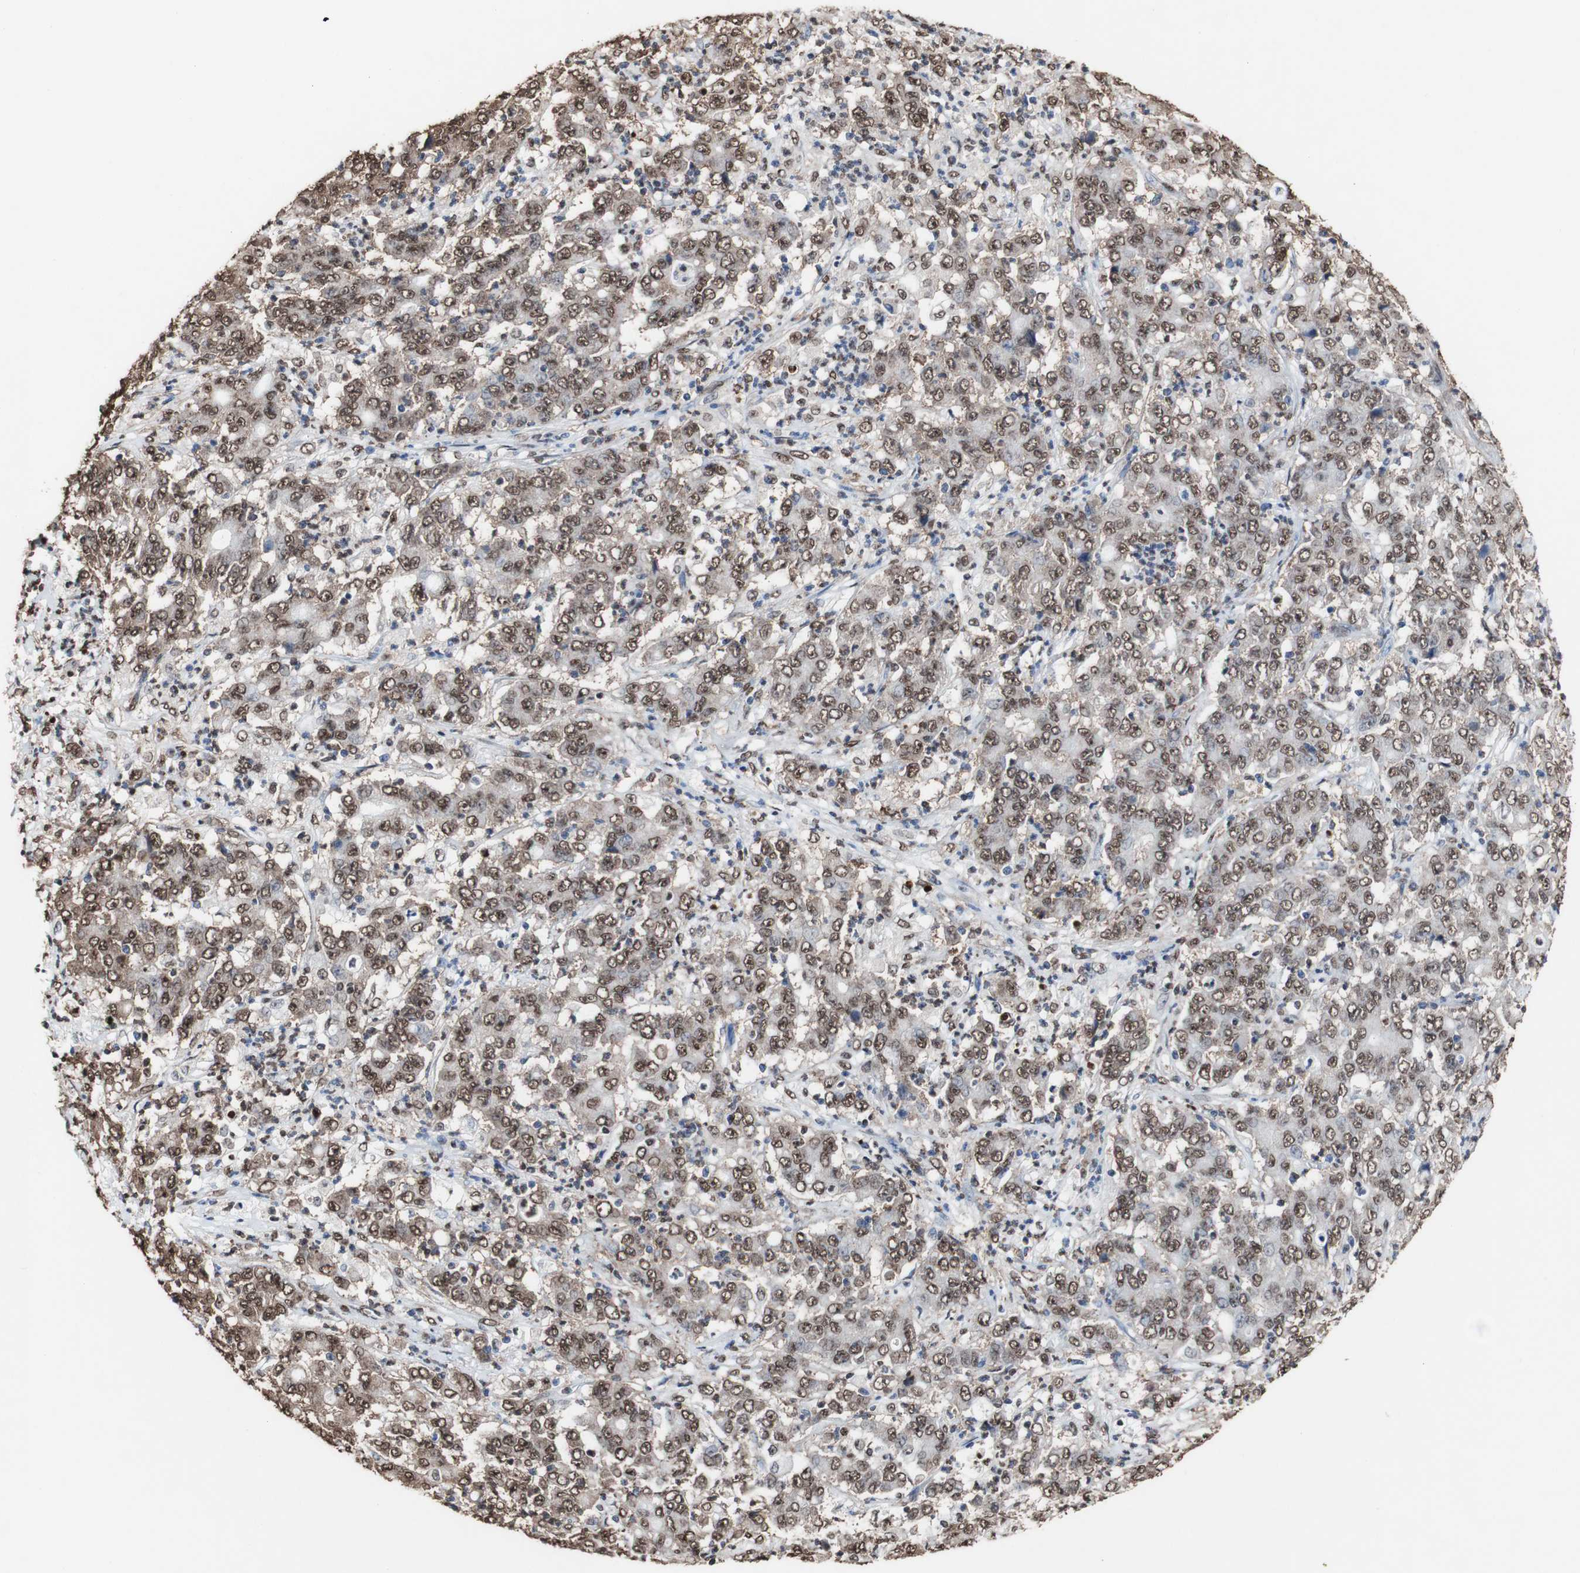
{"staining": {"intensity": "moderate", "quantity": "25%-75%", "location": "cytoplasmic/membranous,nuclear"}, "tissue": "stomach cancer", "cell_type": "Tumor cells", "image_type": "cancer", "snomed": [{"axis": "morphology", "description": "Adenocarcinoma, NOS"}, {"axis": "topography", "description": "Stomach, lower"}], "caption": "Human stomach cancer (adenocarcinoma) stained with a brown dye displays moderate cytoplasmic/membranous and nuclear positive positivity in approximately 25%-75% of tumor cells.", "gene": "PIDD1", "patient": {"sex": "female", "age": 71}}